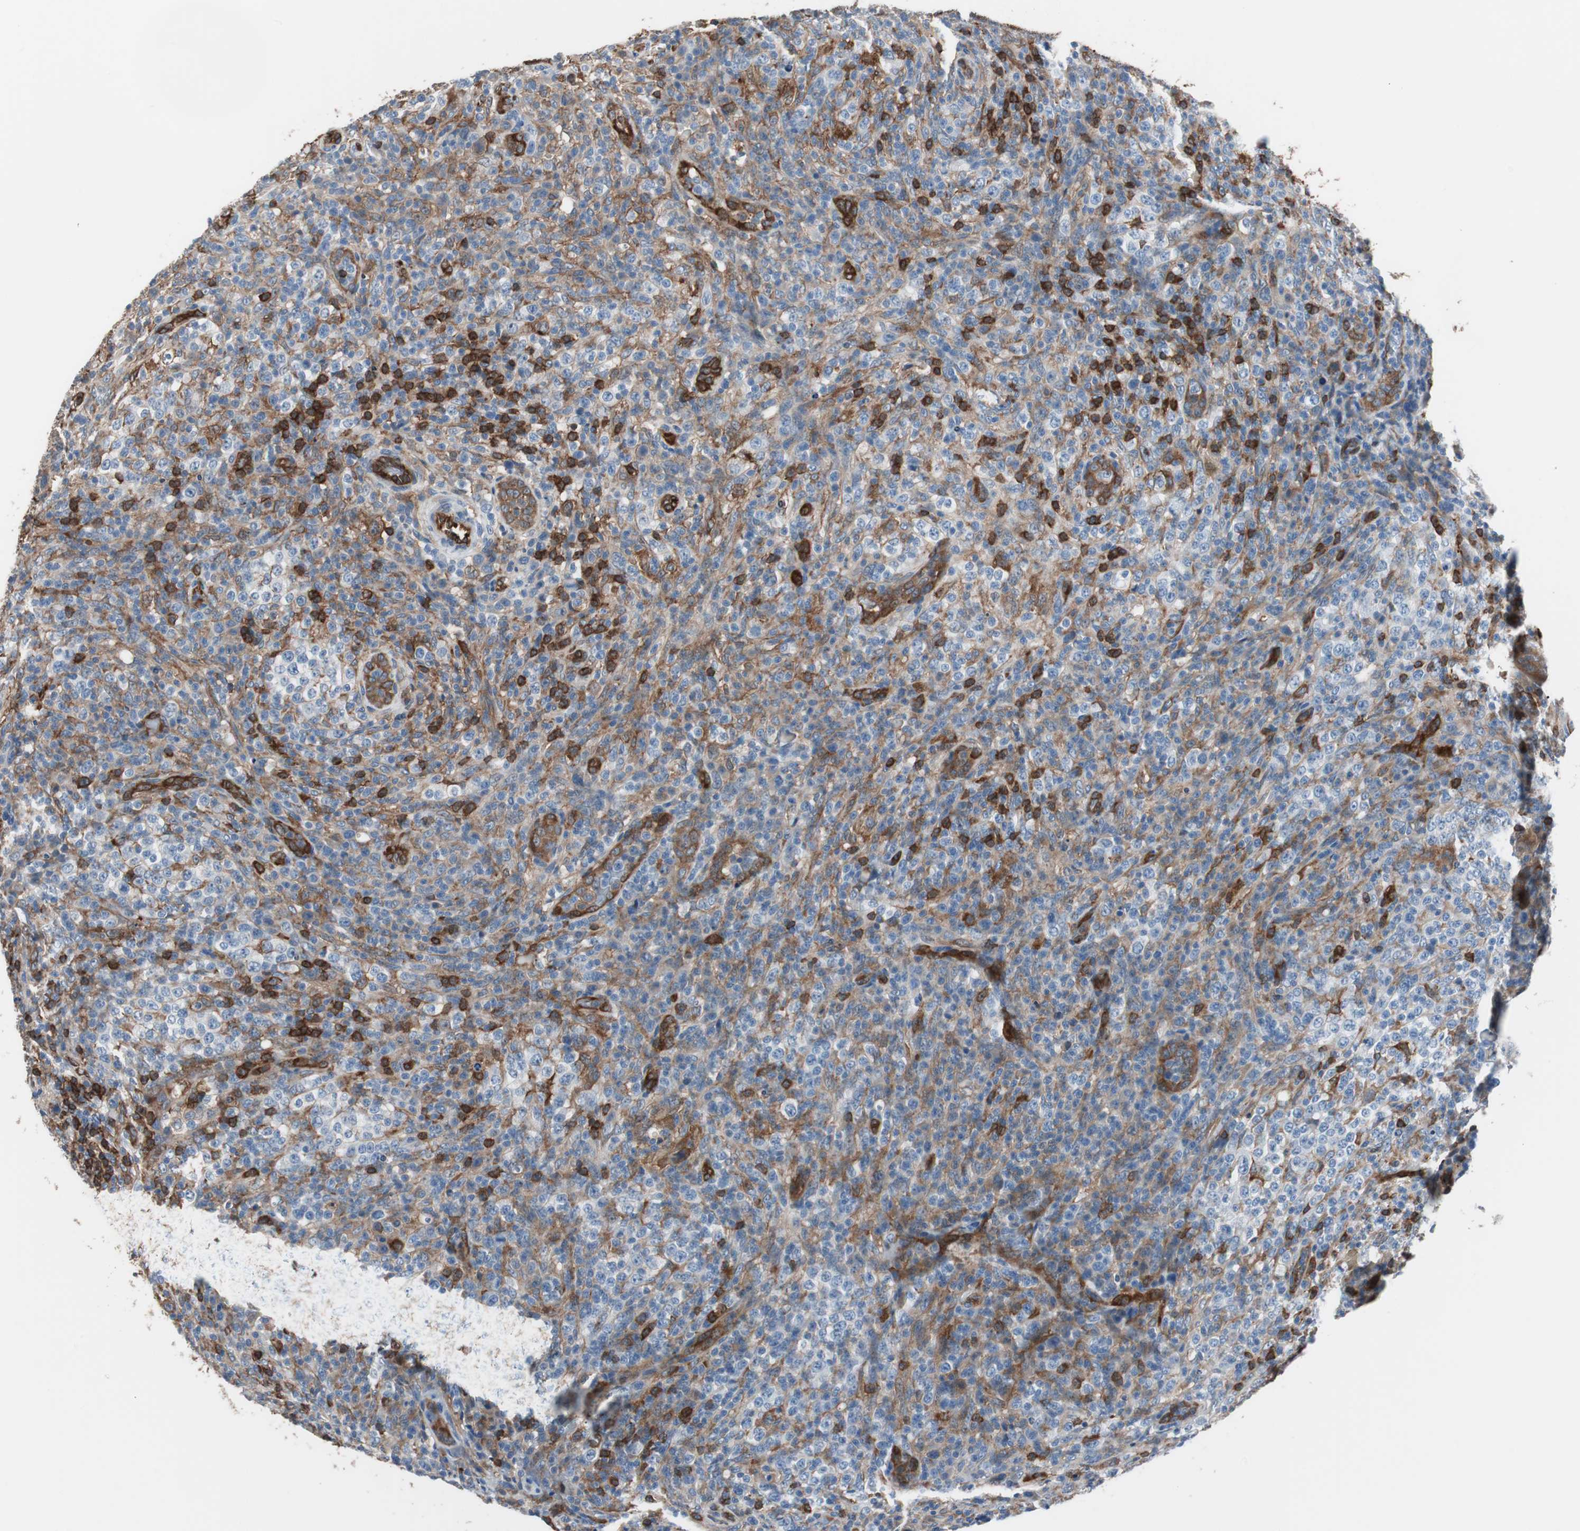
{"staining": {"intensity": "weak", "quantity": "25%-75%", "location": "cytoplasmic/membranous"}, "tissue": "lymphoma", "cell_type": "Tumor cells", "image_type": "cancer", "snomed": [{"axis": "morphology", "description": "Malignant lymphoma, non-Hodgkin's type, High grade"}, {"axis": "topography", "description": "Lymph node"}], "caption": "IHC micrograph of human malignant lymphoma, non-Hodgkin's type (high-grade) stained for a protein (brown), which shows low levels of weak cytoplasmic/membranous staining in about 25%-75% of tumor cells.", "gene": "SWAP70", "patient": {"sex": "female", "age": 76}}